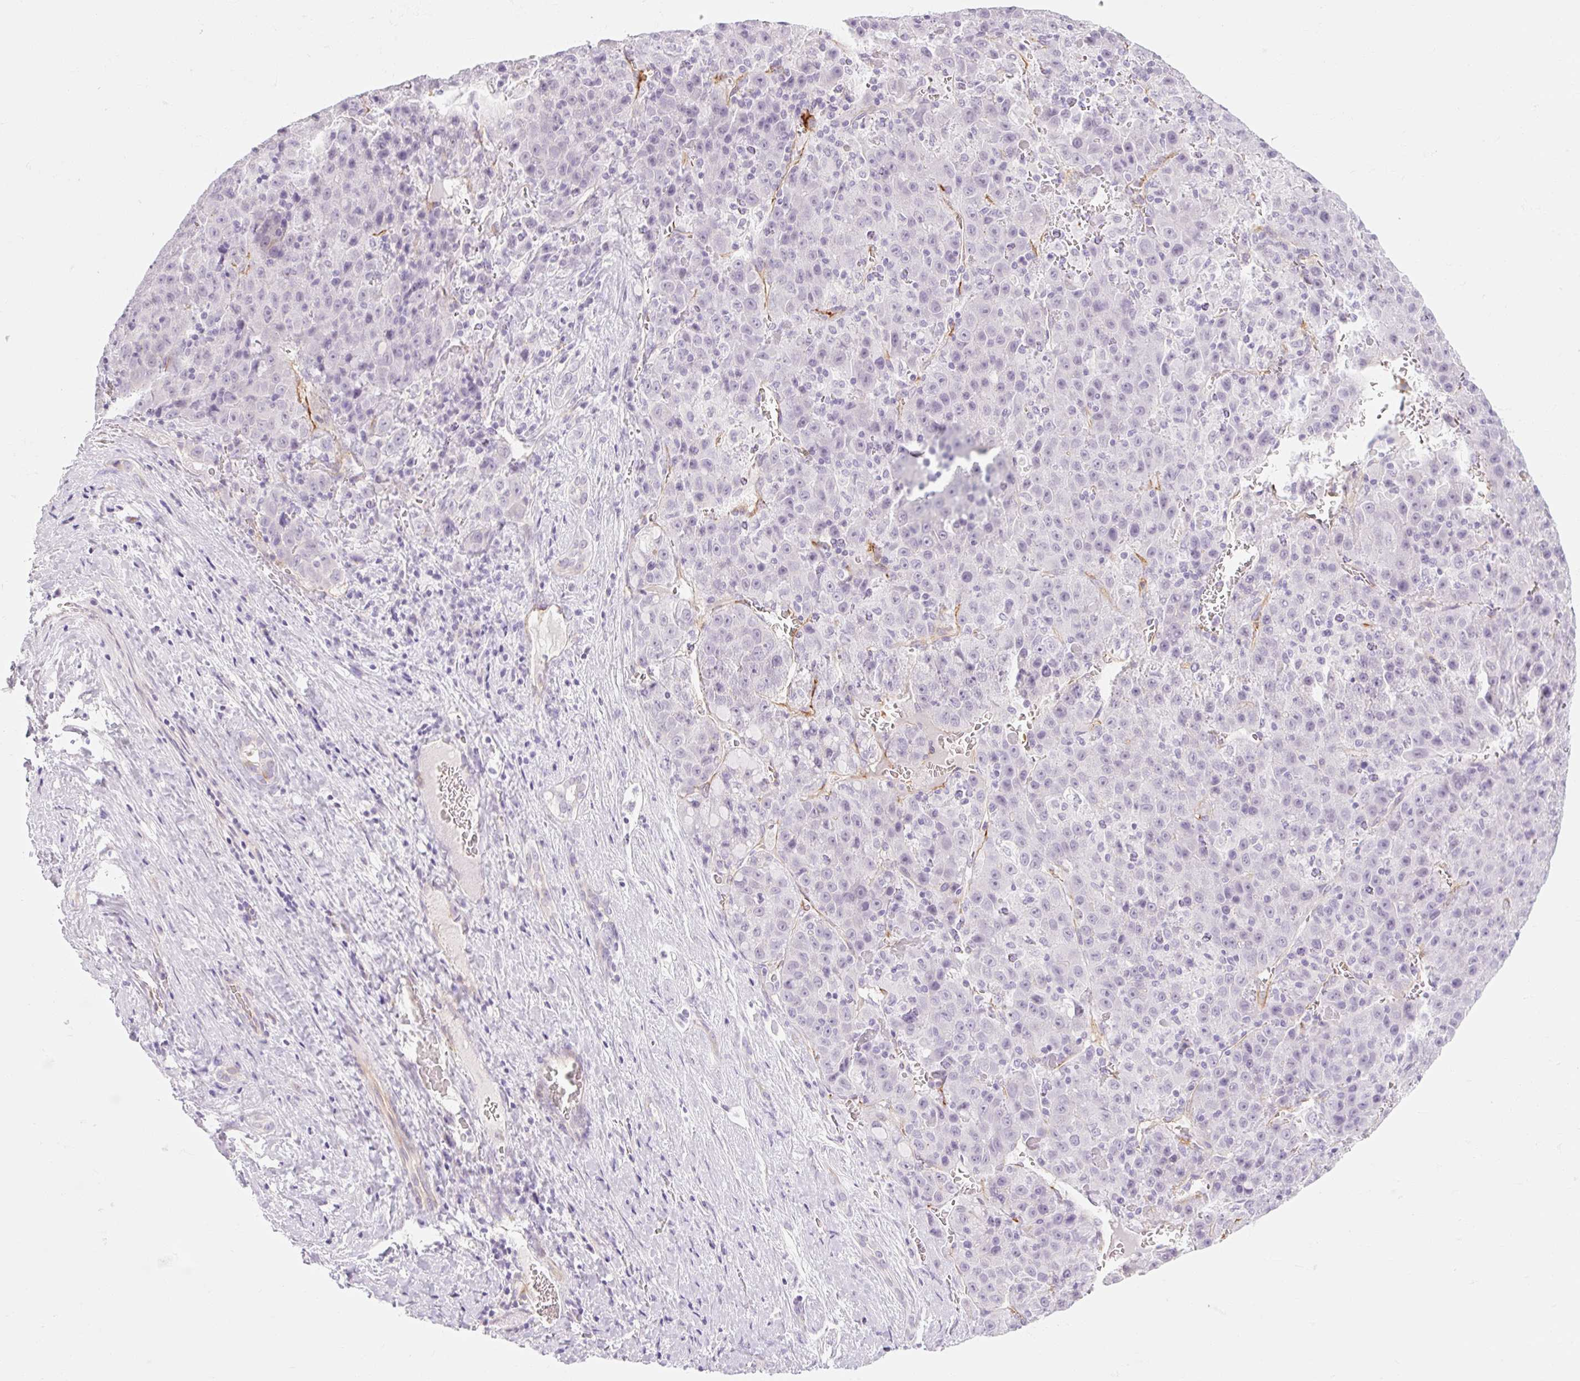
{"staining": {"intensity": "negative", "quantity": "none", "location": "none"}, "tissue": "liver cancer", "cell_type": "Tumor cells", "image_type": "cancer", "snomed": [{"axis": "morphology", "description": "Carcinoma, Hepatocellular, NOS"}, {"axis": "topography", "description": "Liver"}], "caption": "The micrograph demonstrates no staining of tumor cells in liver cancer (hepatocellular carcinoma).", "gene": "TAF1L", "patient": {"sex": "female", "age": 53}}